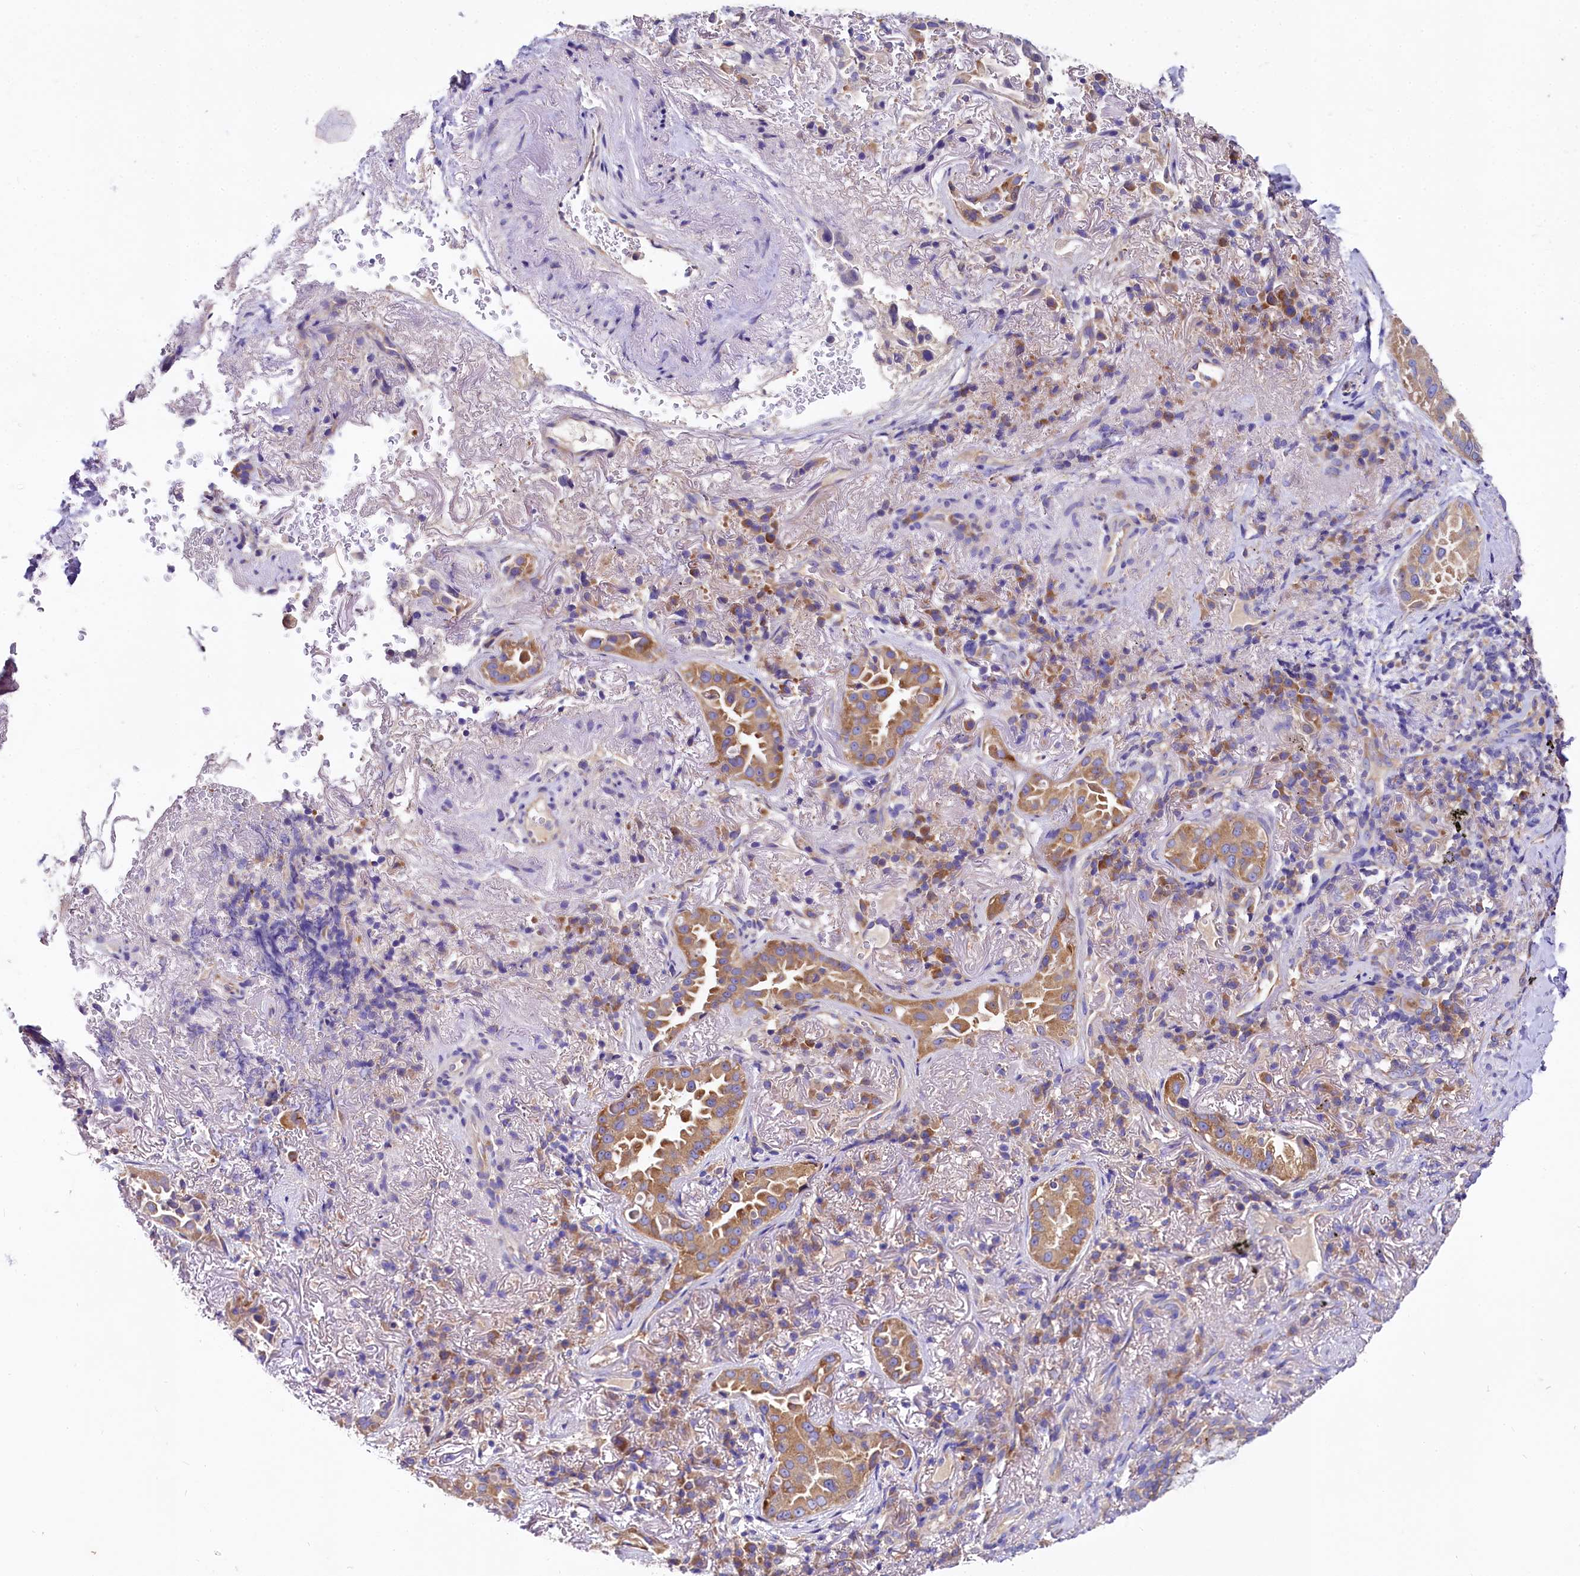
{"staining": {"intensity": "moderate", "quantity": ">75%", "location": "cytoplasmic/membranous"}, "tissue": "lung cancer", "cell_type": "Tumor cells", "image_type": "cancer", "snomed": [{"axis": "morphology", "description": "Adenocarcinoma, NOS"}, {"axis": "topography", "description": "Lung"}], "caption": "Lung cancer stained with a protein marker displays moderate staining in tumor cells.", "gene": "QARS1", "patient": {"sex": "female", "age": 69}}